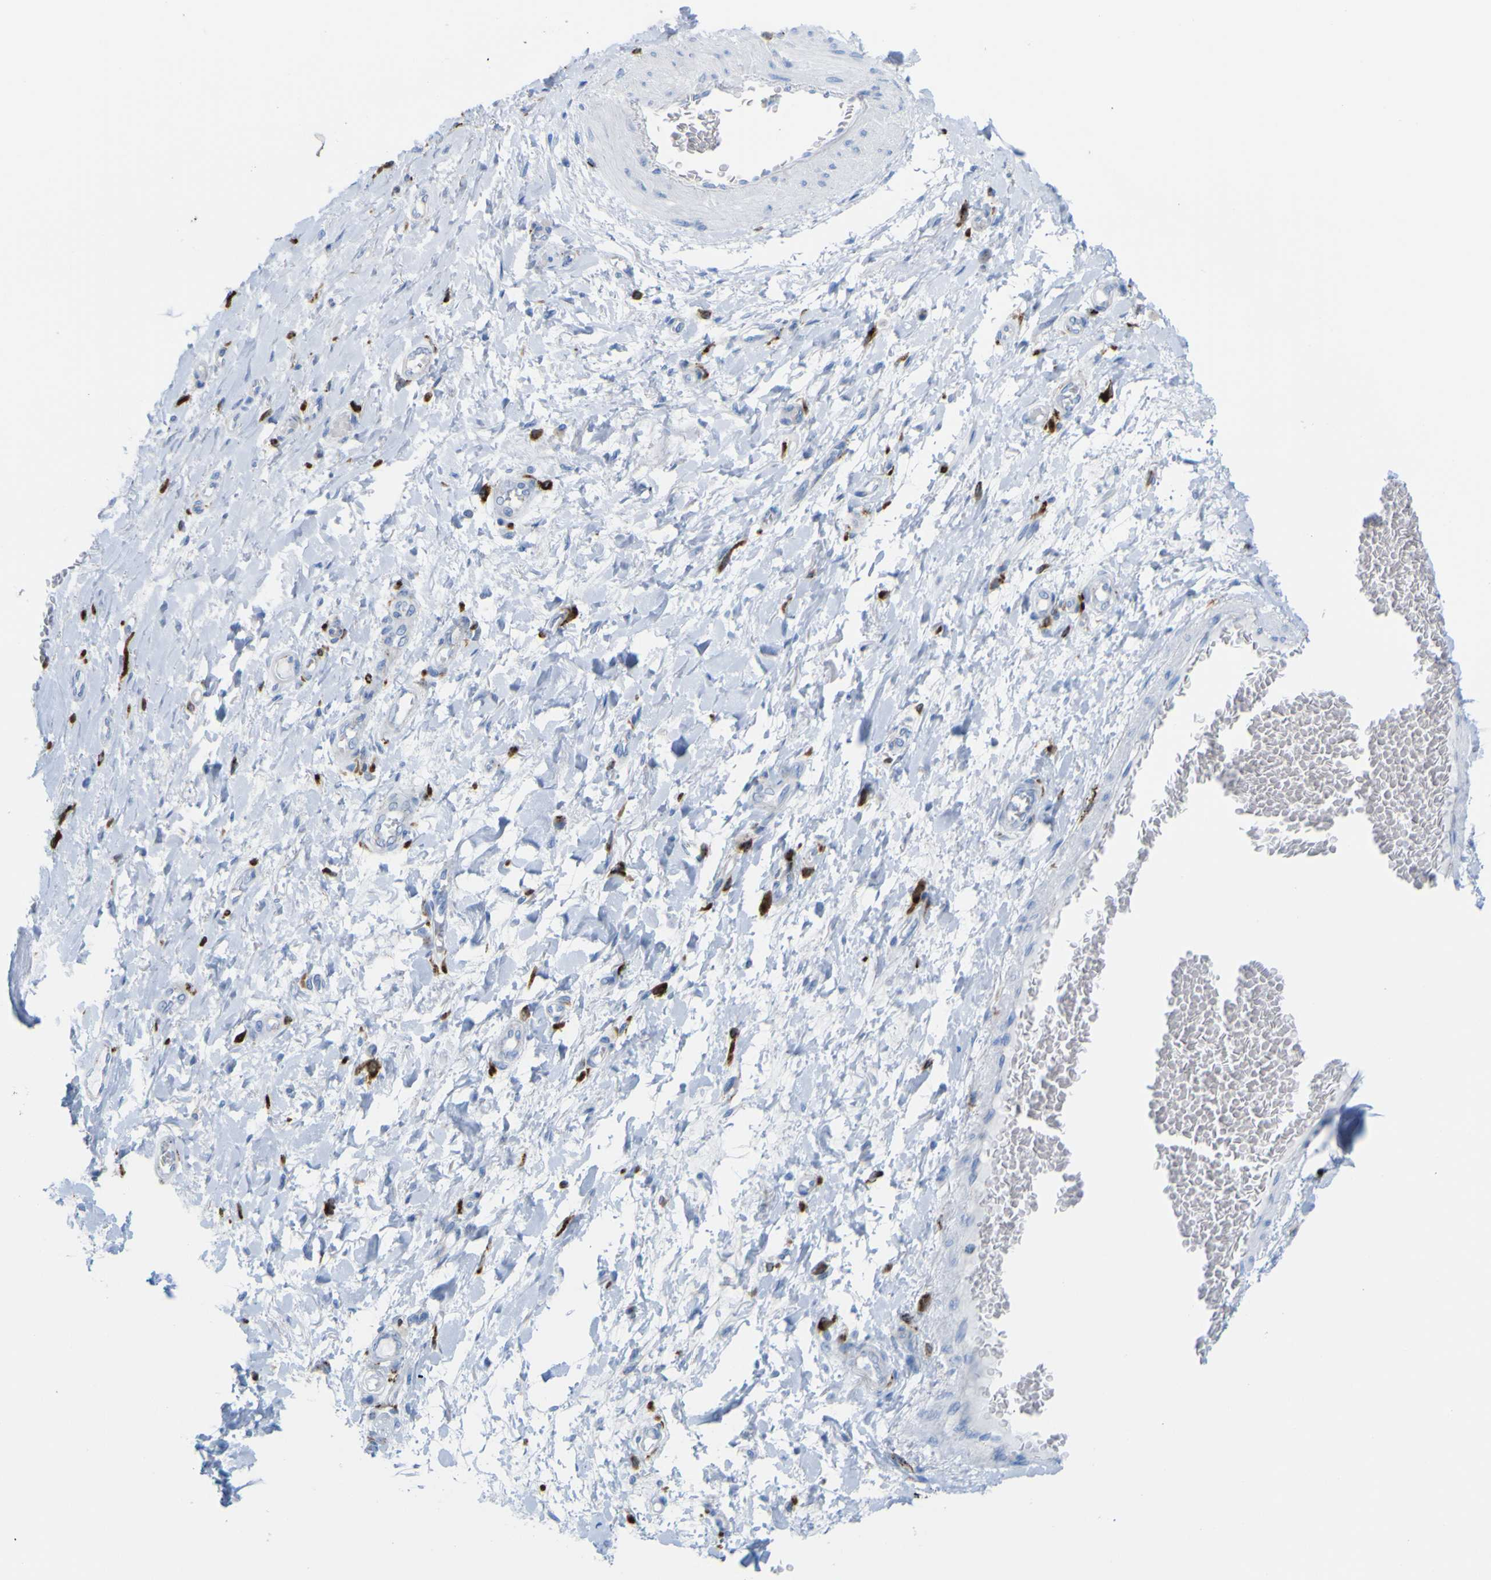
{"staining": {"intensity": "negative", "quantity": "none", "location": "none"}, "tissue": "adipose tissue", "cell_type": "Adipocytes", "image_type": "normal", "snomed": [{"axis": "morphology", "description": "Normal tissue, NOS"}, {"axis": "morphology", "description": "Adenocarcinoma, NOS"}, {"axis": "topography", "description": "Esophagus"}], "caption": "IHC of benign human adipose tissue shows no expression in adipocytes.", "gene": "PLD3", "patient": {"sex": "male", "age": 62}}